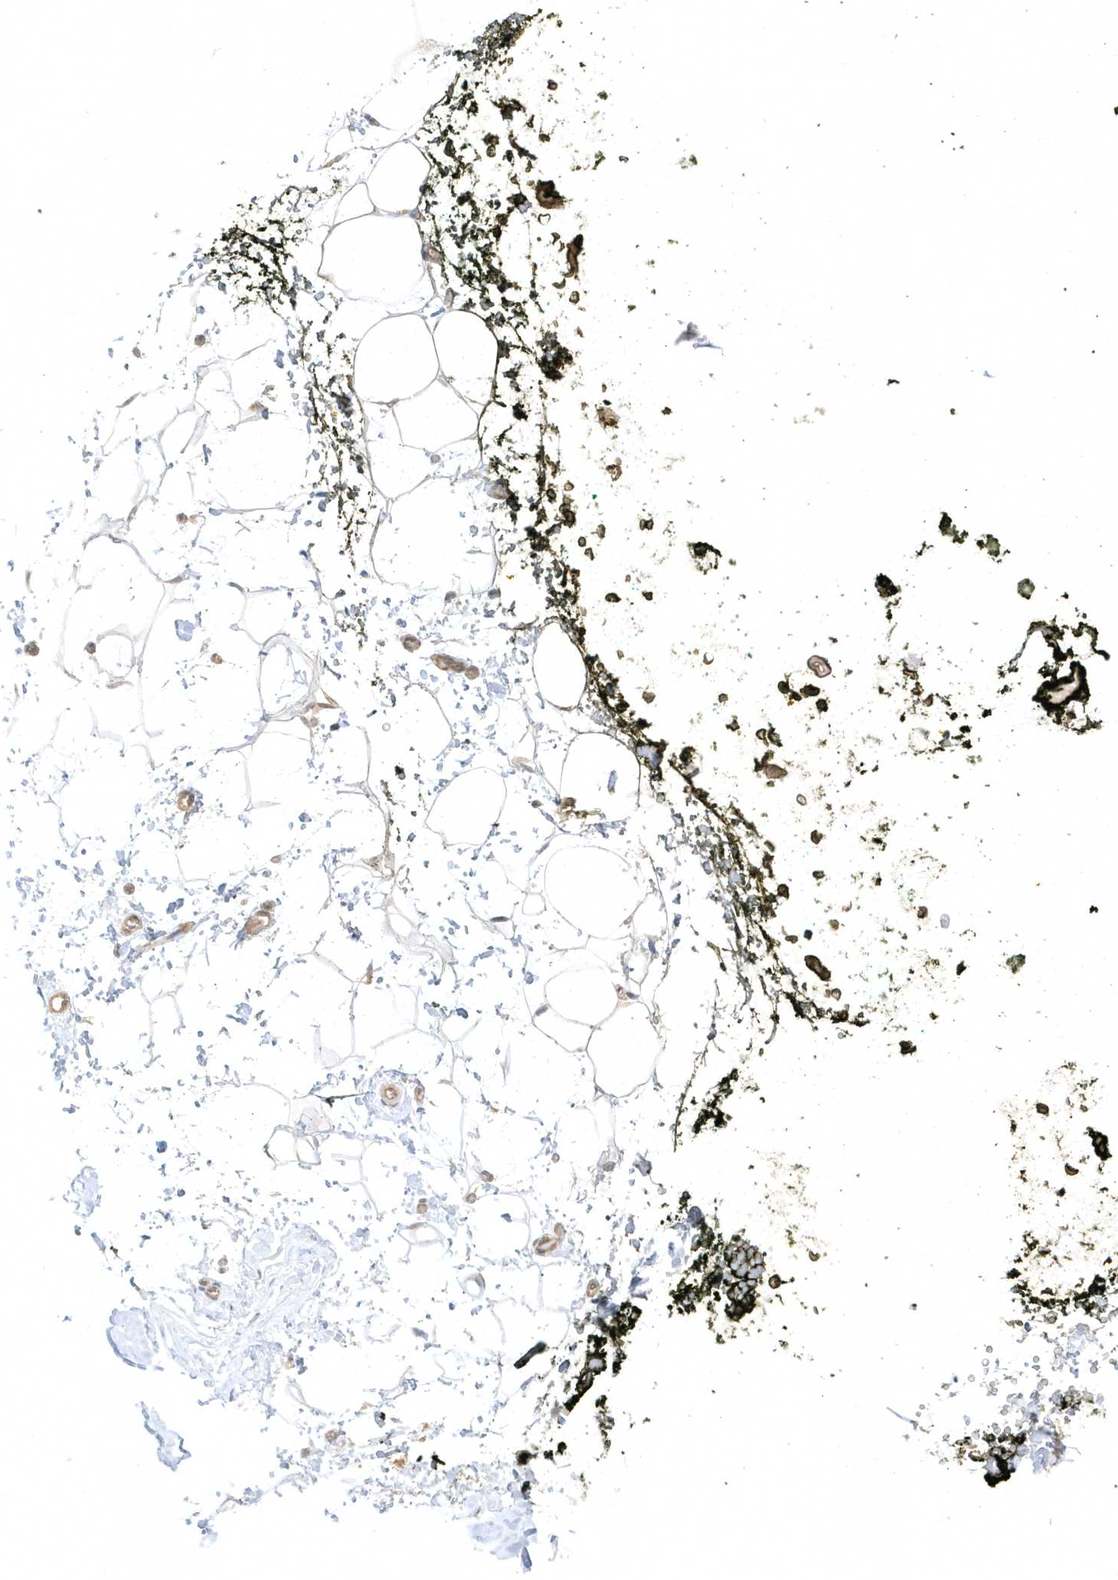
{"staining": {"intensity": "negative", "quantity": "none", "location": "none"}, "tissue": "adipose tissue", "cell_type": "Adipocytes", "image_type": "normal", "snomed": [{"axis": "morphology", "description": "Normal tissue, NOS"}, {"axis": "morphology", "description": "Adenocarcinoma, NOS"}, {"axis": "topography", "description": "Pancreas"}, {"axis": "topography", "description": "Peripheral nerve tissue"}], "caption": "Immunohistochemistry image of unremarkable adipose tissue stained for a protein (brown), which reveals no expression in adipocytes. Brightfield microscopy of immunohistochemistry stained with DAB (brown) and hematoxylin (blue), captured at high magnification.", "gene": "ARHGEF9", "patient": {"sex": "male", "age": 59}}